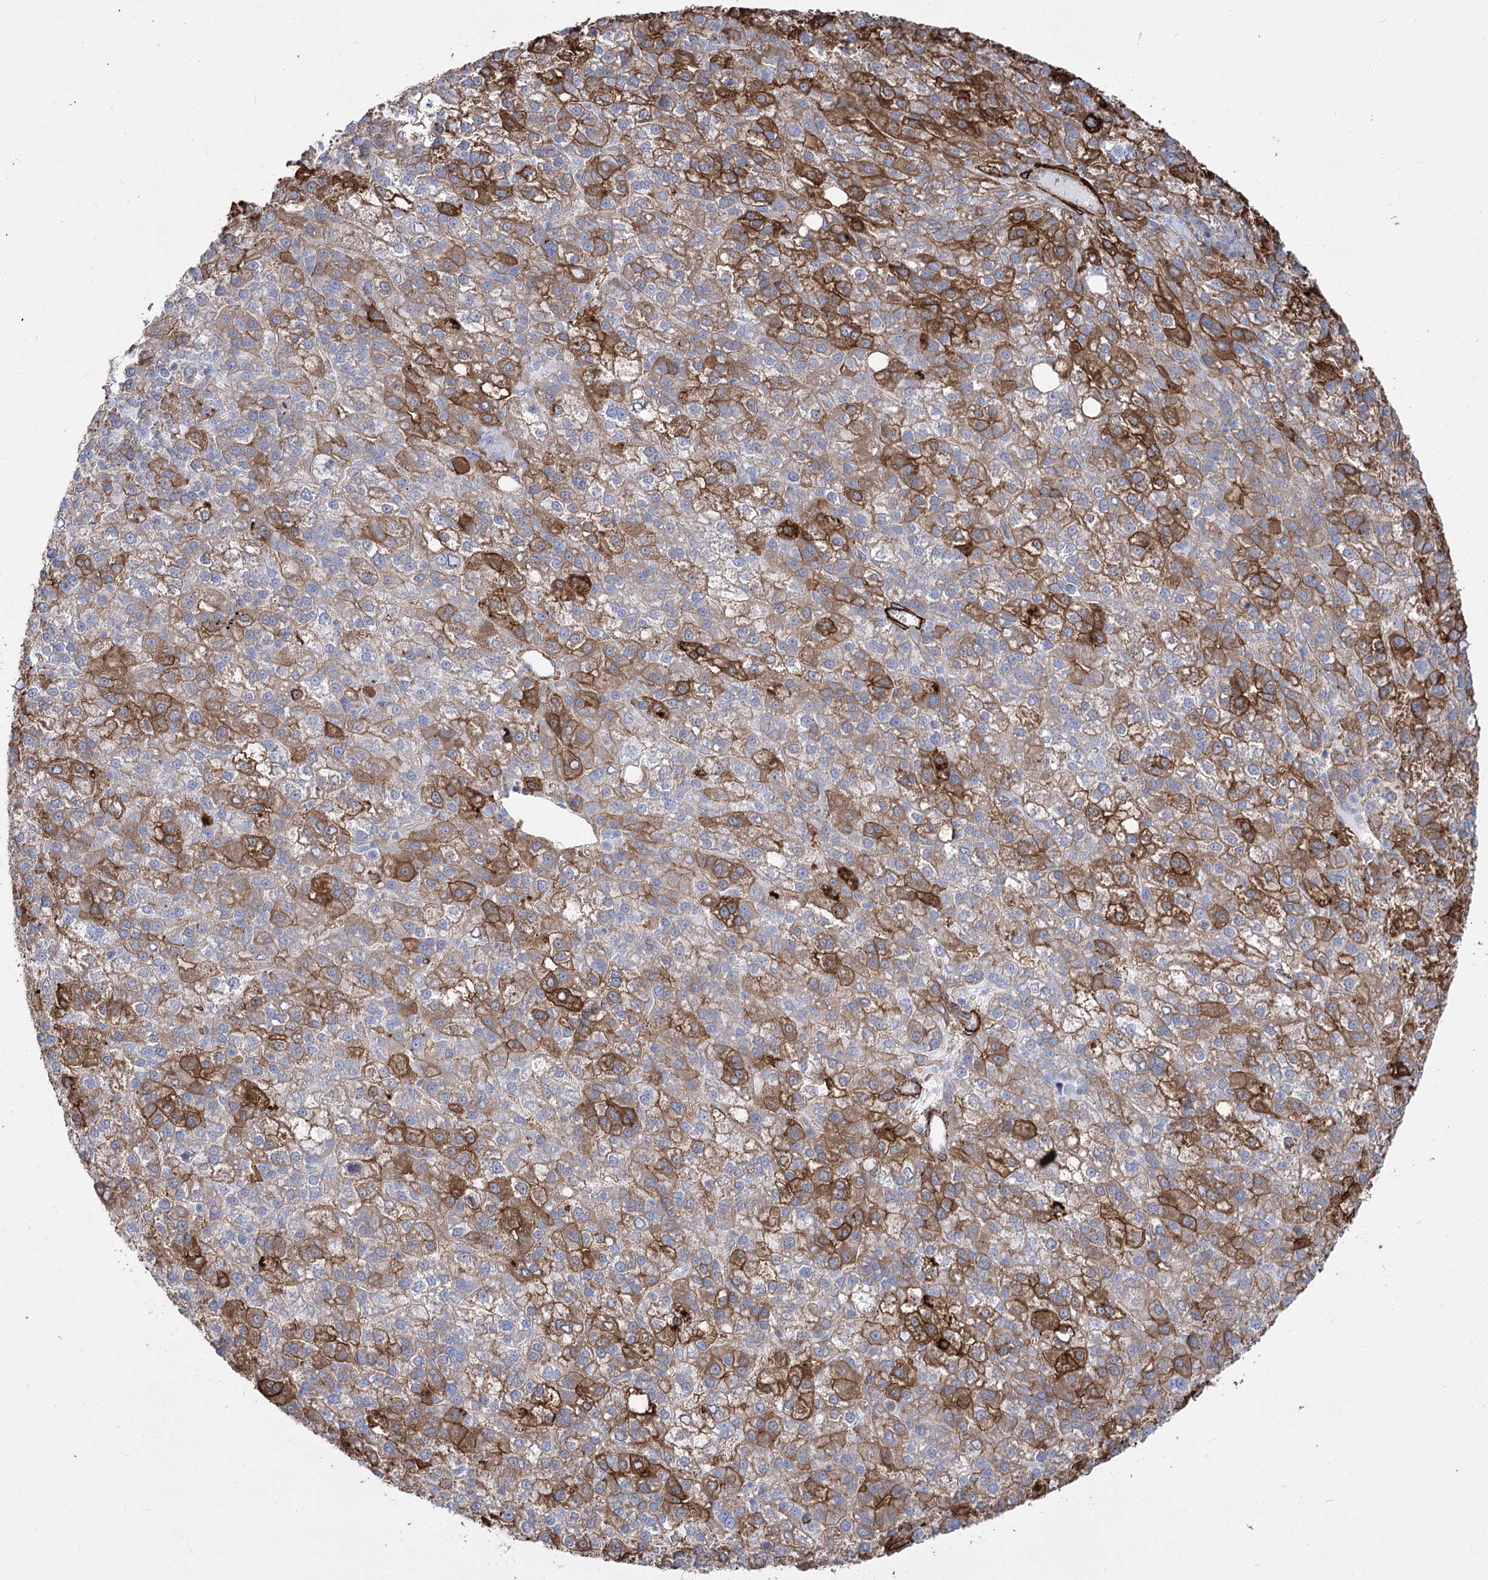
{"staining": {"intensity": "moderate", "quantity": "25%-75%", "location": "cytoplasmic/membranous"}, "tissue": "liver cancer", "cell_type": "Tumor cells", "image_type": "cancer", "snomed": [{"axis": "morphology", "description": "Carcinoma, Hepatocellular, NOS"}, {"axis": "topography", "description": "Liver"}], "caption": "Immunohistochemical staining of liver cancer shows moderate cytoplasmic/membranous protein positivity in about 25%-75% of tumor cells.", "gene": "PLEKHA5", "patient": {"sex": "female", "age": 58}}